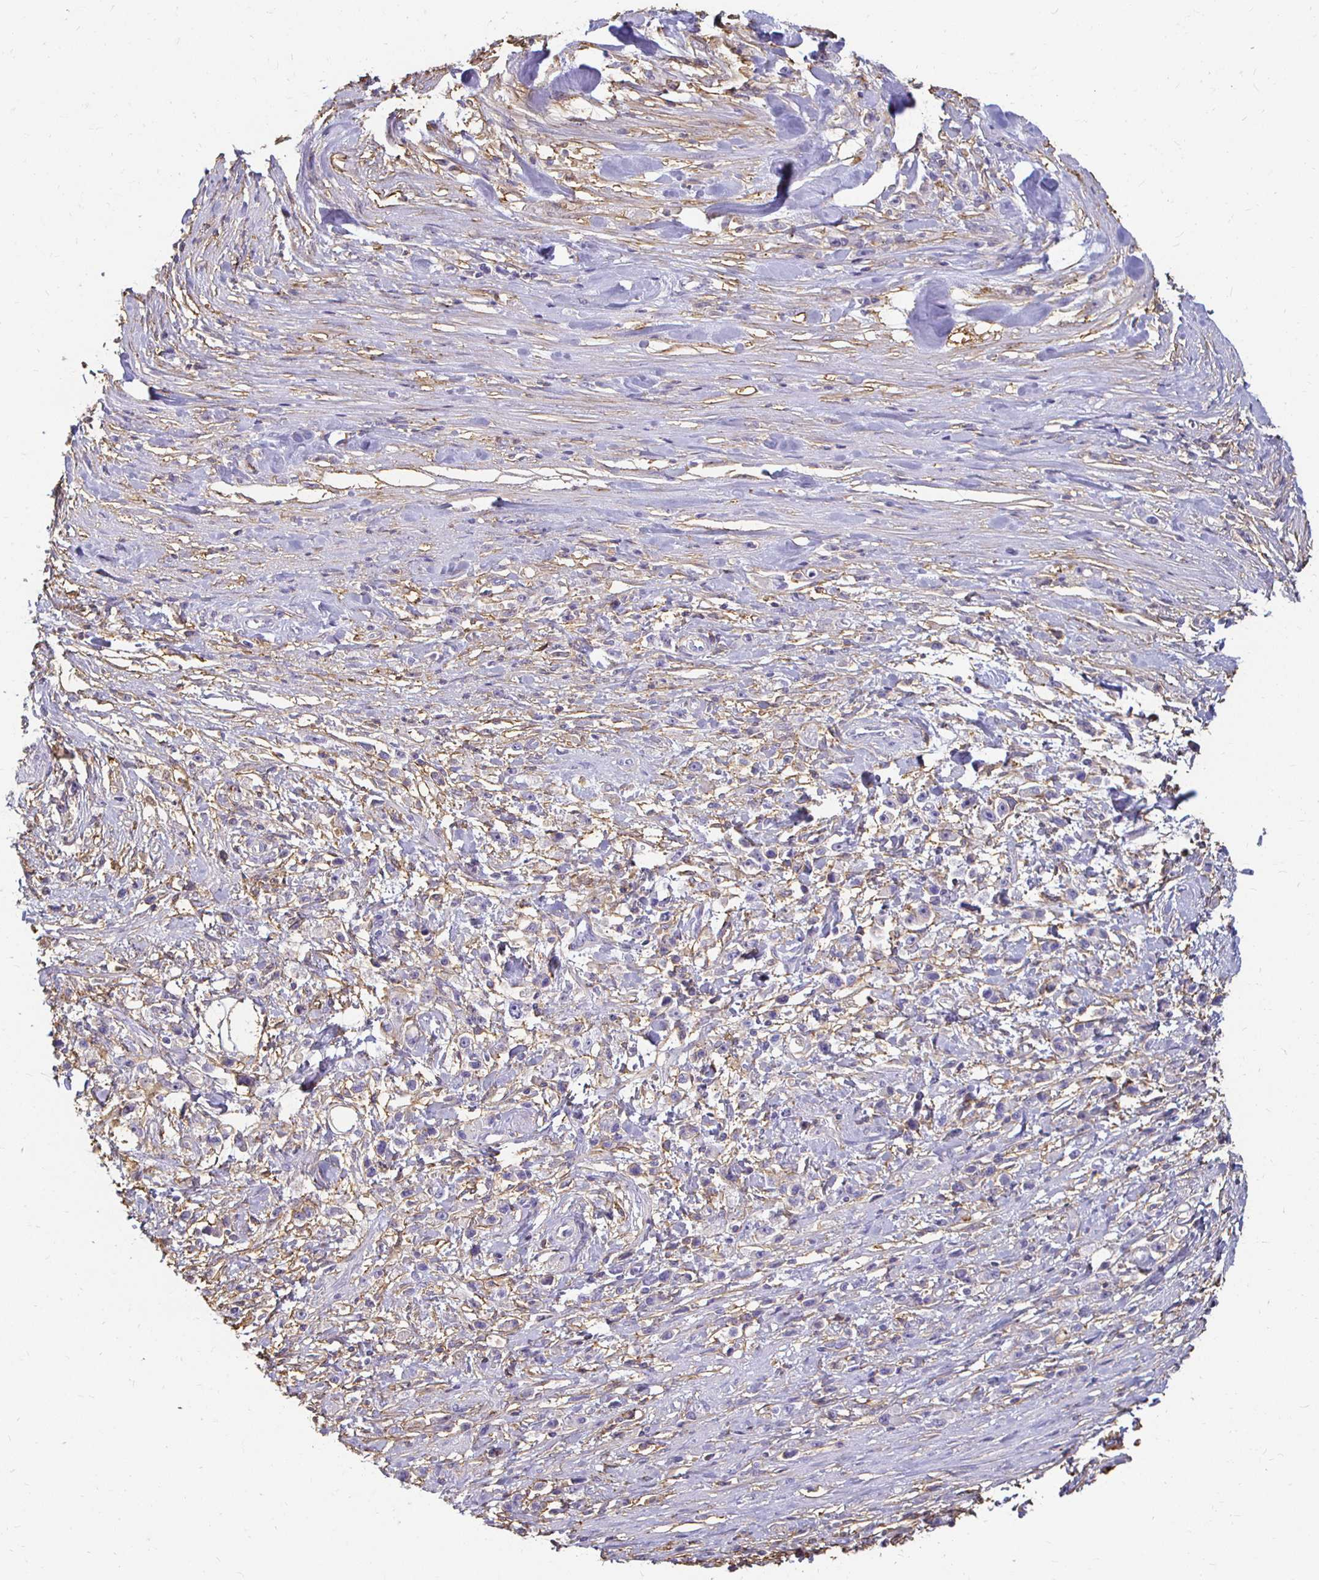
{"staining": {"intensity": "negative", "quantity": "none", "location": "none"}, "tissue": "stomach cancer", "cell_type": "Tumor cells", "image_type": "cancer", "snomed": [{"axis": "morphology", "description": "Adenocarcinoma, NOS"}, {"axis": "topography", "description": "Stomach"}], "caption": "Immunohistochemistry (IHC) of stomach cancer reveals no positivity in tumor cells.", "gene": "TAS1R3", "patient": {"sex": "female", "age": 59}}